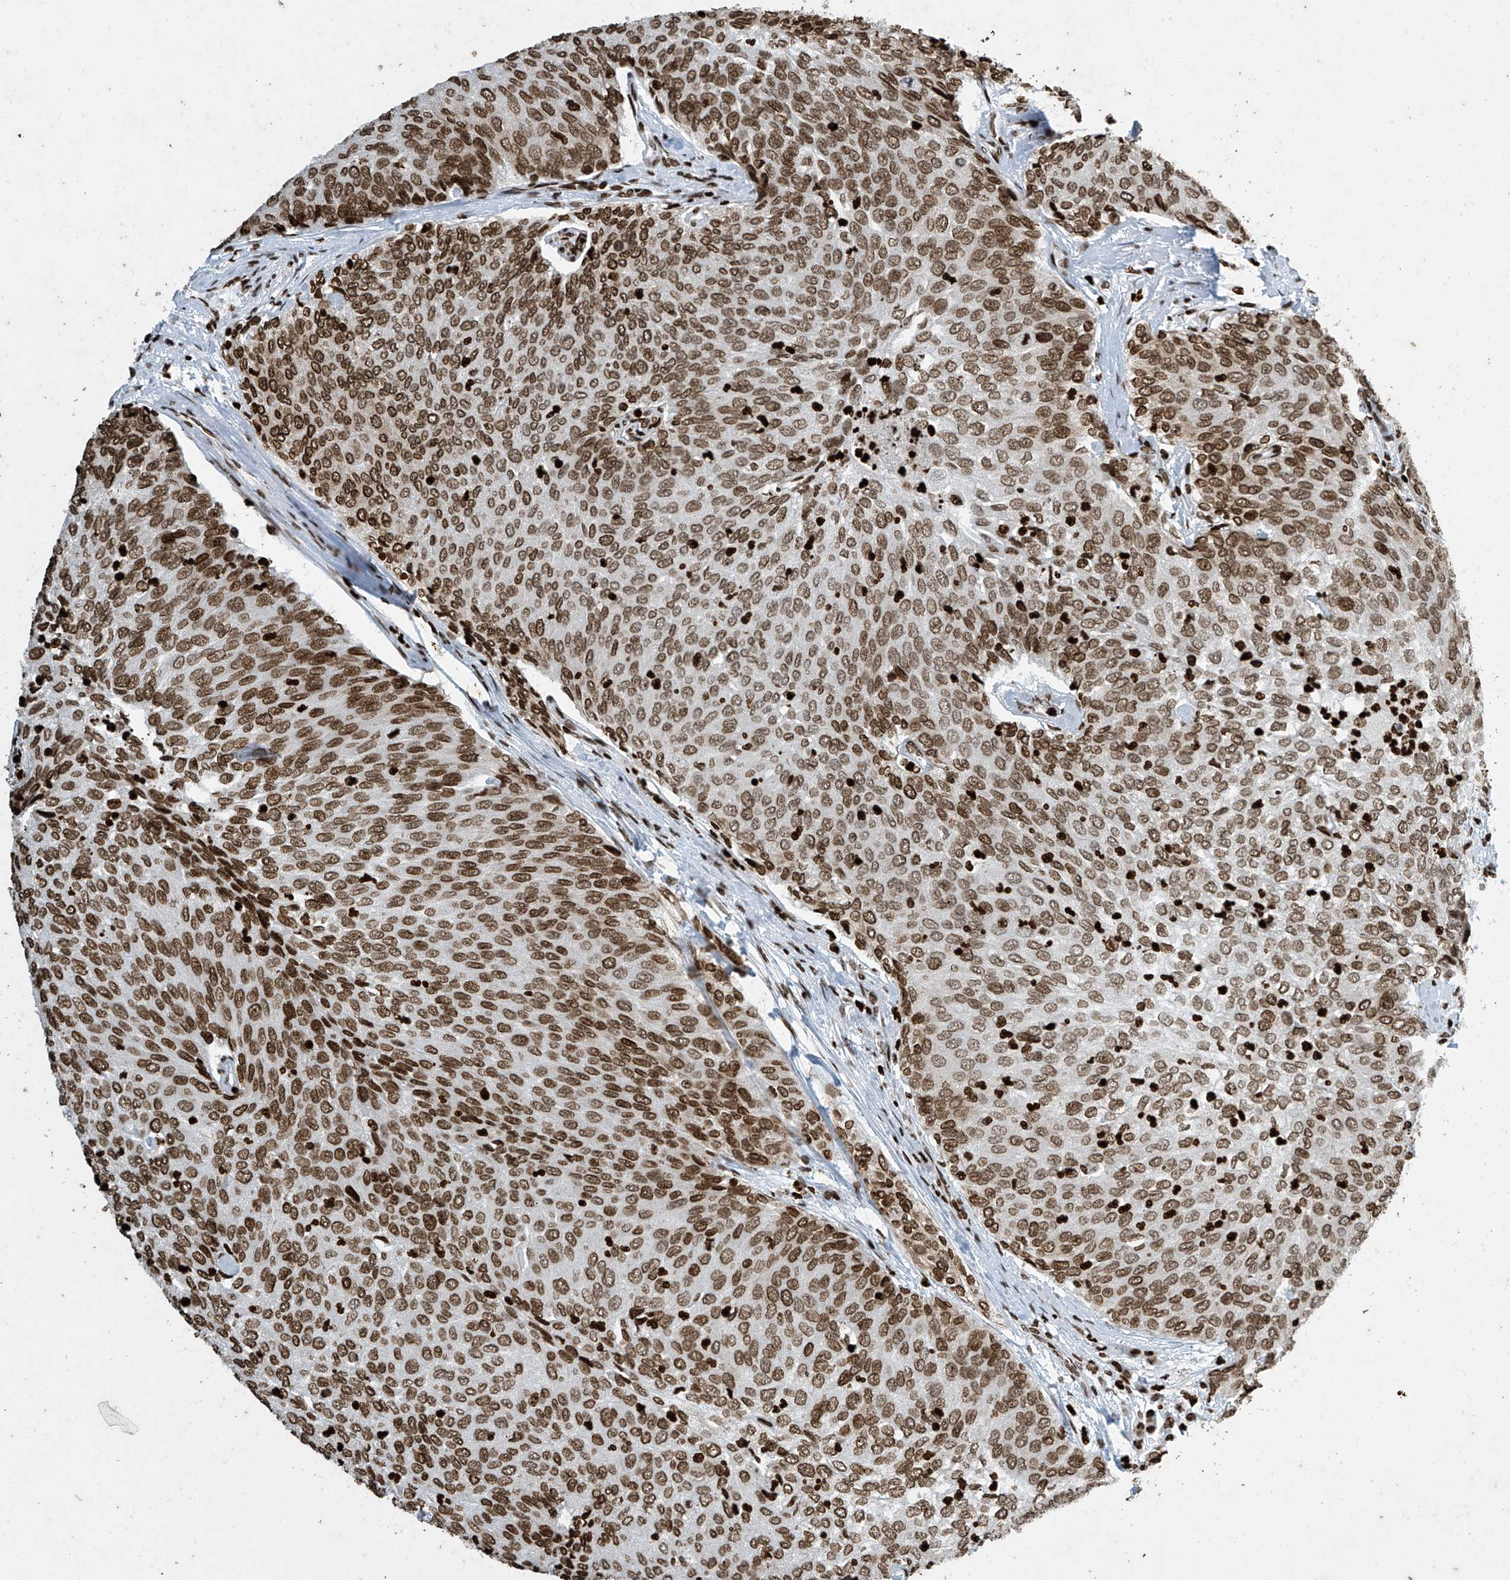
{"staining": {"intensity": "strong", "quantity": ">75%", "location": "nuclear"}, "tissue": "urothelial cancer", "cell_type": "Tumor cells", "image_type": "cancer", "snomed": [{"axis": "morphology", "description": "Urothelial carcinoma, Low grade"}, {"axis": "topography", "description": "Urinary bladder"}], "caption": "Strong nuclear protein staining is present in approximately >75% of tumor cells in urothelial cancer. Nuclei are stained in blue.", "gene": "H4C16", "patient": {"sex": "female", "age": 79}}